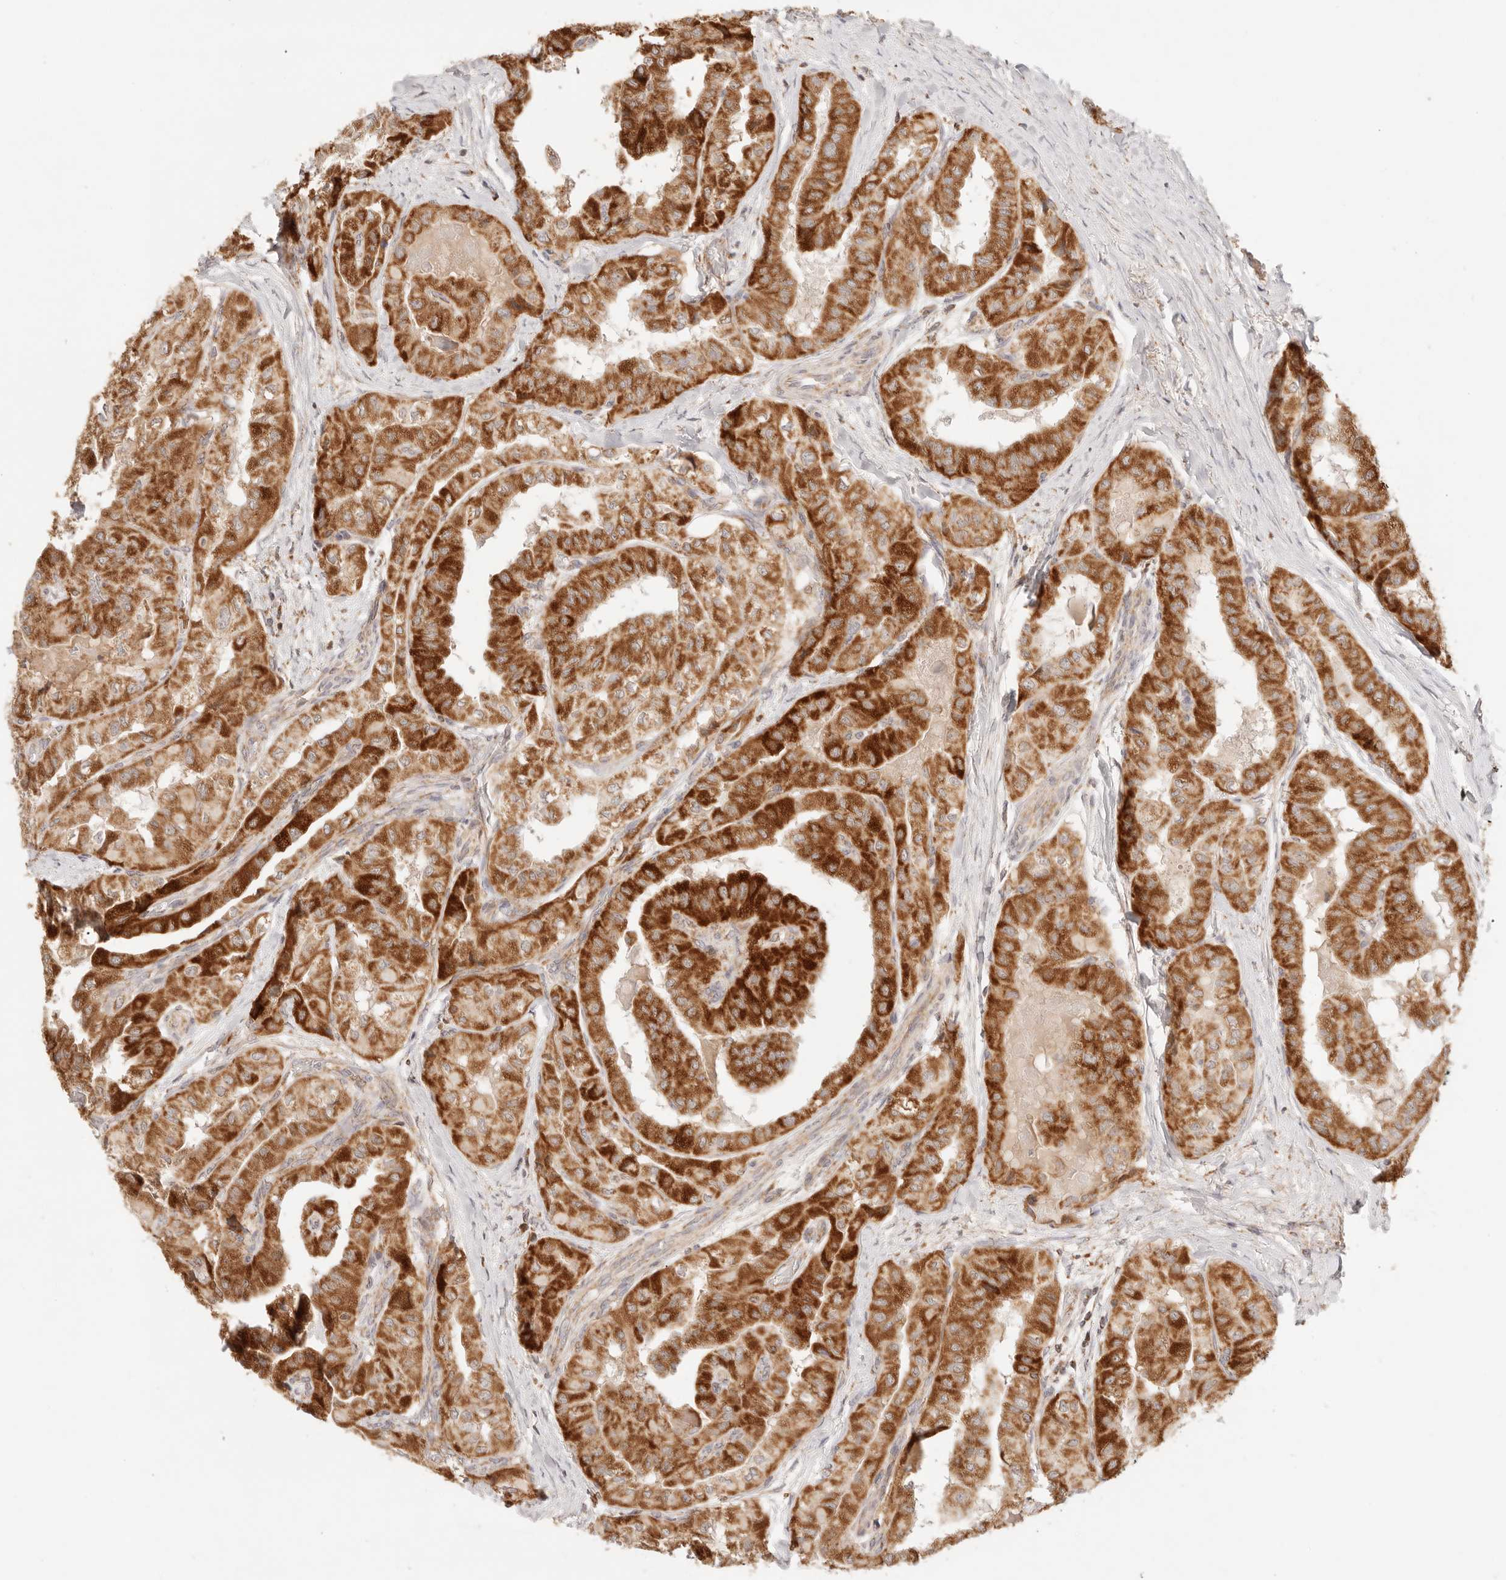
{"staining": {"intensity": "strong", "quantity": ">75%", "location": "cytoplasmic/membranous"}, "tissue": "thyroid cancer", "cell_type": "Tumor cells", "image_type": "cancer", "snomed": [{"axis": "morphology", "description": "Papillary adenocarcinoma, NOS"}, {"axis": "topography", "description": "Thyroid gland"}], "caption": "The histopathology image exhibits immunohistochemical staining of thyroid cancer (papillary adenocarcinoma). There is strong cytoplasmic/membranous positivity is present in about >75% of tumor cells.", "gene": "COA6", "patient": {"sex": "female", "age": 59}}